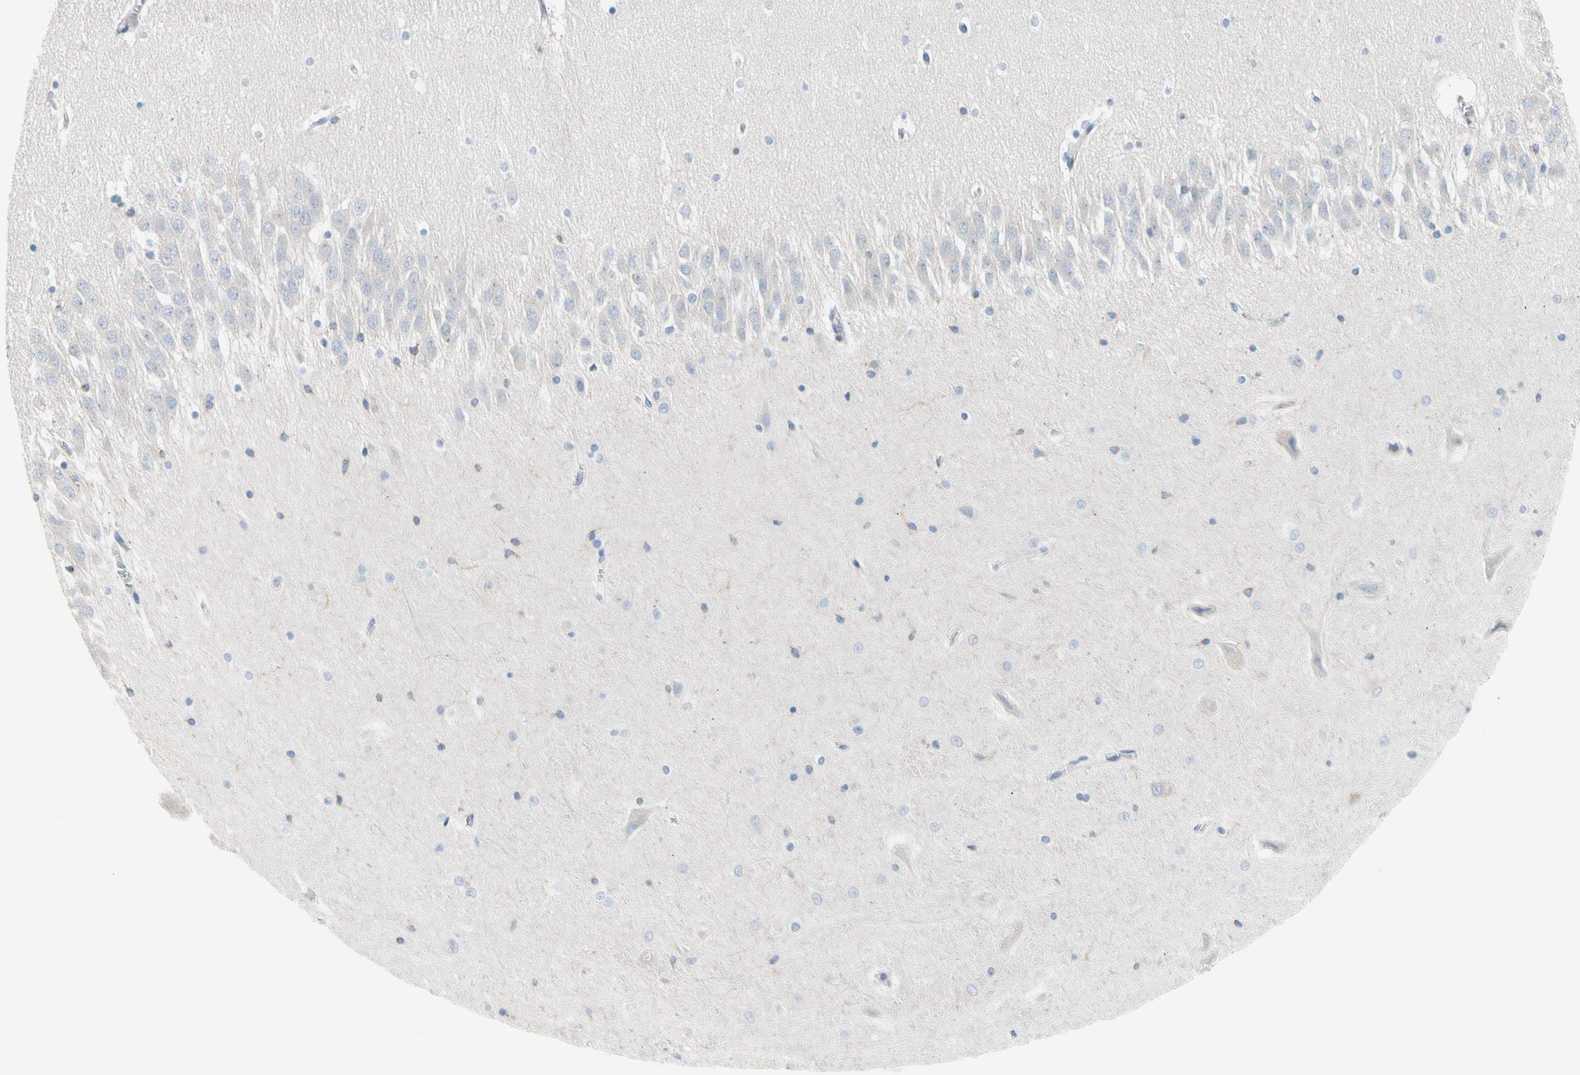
{"staining": {"intensity": "negative", "quantity": "none", "location": "none"}, "tissue": "hippocampus", "cell_type": "Glial cells", "image_type": "normal", "snomed": [{"axis": "morphology", "description": "Normal tissue, NOS"}, {"axis": "topography", "description": "Hippocampus"}], "caption": "Human hippocampus stained for a protein using immunohistochemistry shows no positivity in glial cells.", "gene": "MAP3K3", "patient": {"sex": "male", "age": 45}}